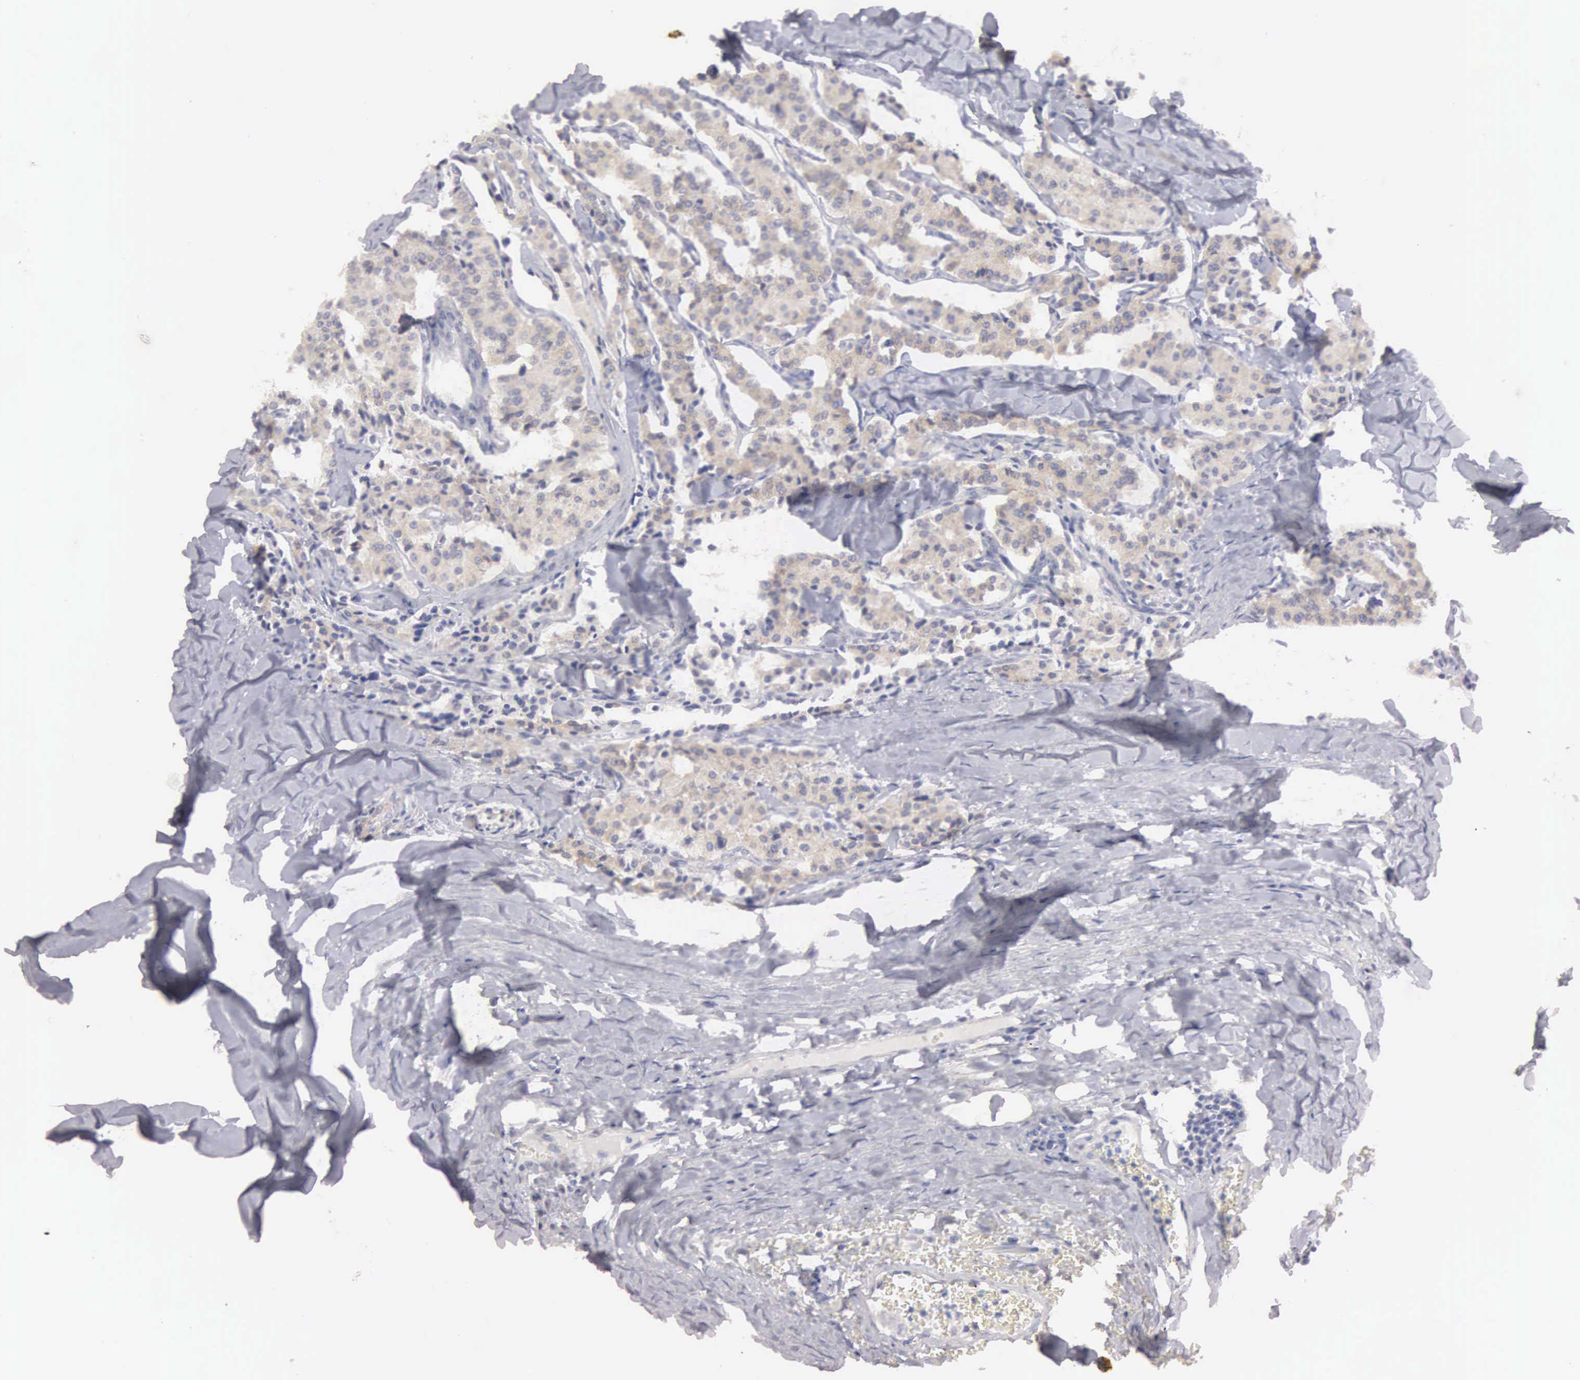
{"staining": {"intensity": "moderate", "quantity": ">75%", "location": "cytoplasmic/membranous"}, "tissue": "carcinoid", "cell_type": "Tumor cells", "image_type": "cancer", "snomed": [{"axis": "morphology", "description": "Carcinoid, malignant, NOS"}, {"axis": "topography", "description": "Bronchus"}], "caption": "Moderate cytoplasmic/membranous expression is seen in about >75% of tumor cells in carcinoid. (IHC, brightfield microscopy, high magnification).", "gene": "CEP170B", "patient": {"sex": "male", "age": 55}}